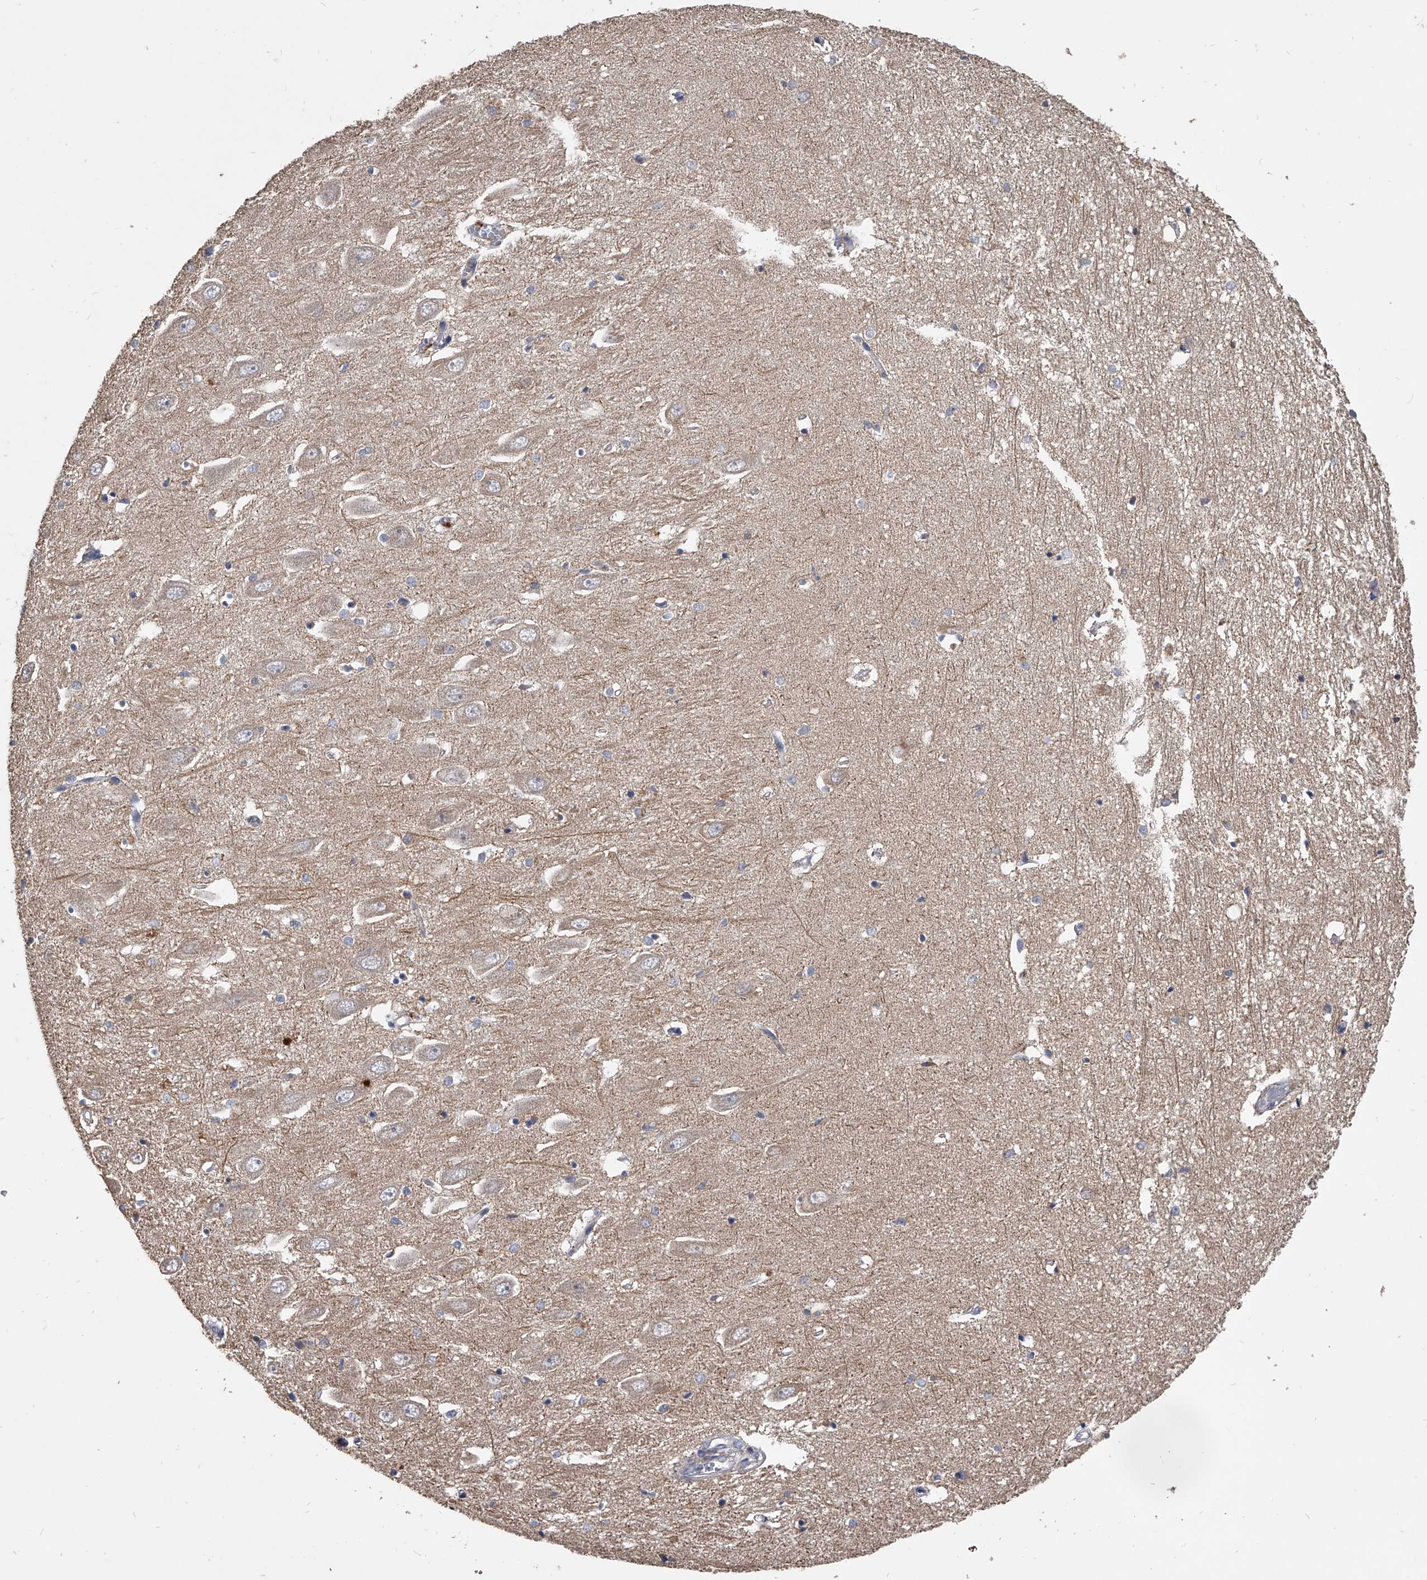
{"staining": {"intensity": "weak", "quantity": "<25%", "location": "cytoplasmic/membranous"}, "tissue": "hippocampus", "cell_type": "Glial cells", "image_type": "normal", "snomed": [{"axis": "morphology", "description": "Normal tissue, NOS"}, {"axis": "topography", "description": "Hippocampus"}], "caption": "The photomicrograph exhibits no significant staining in glial cells of hippocampus. (Brightfield microscopy of DAB (3,3'-diaminobenzidine) immunohistochemistry (IHC) at high magnification).", "gene": "NRP1", "patient": {"sex": "female", "age": 64}}